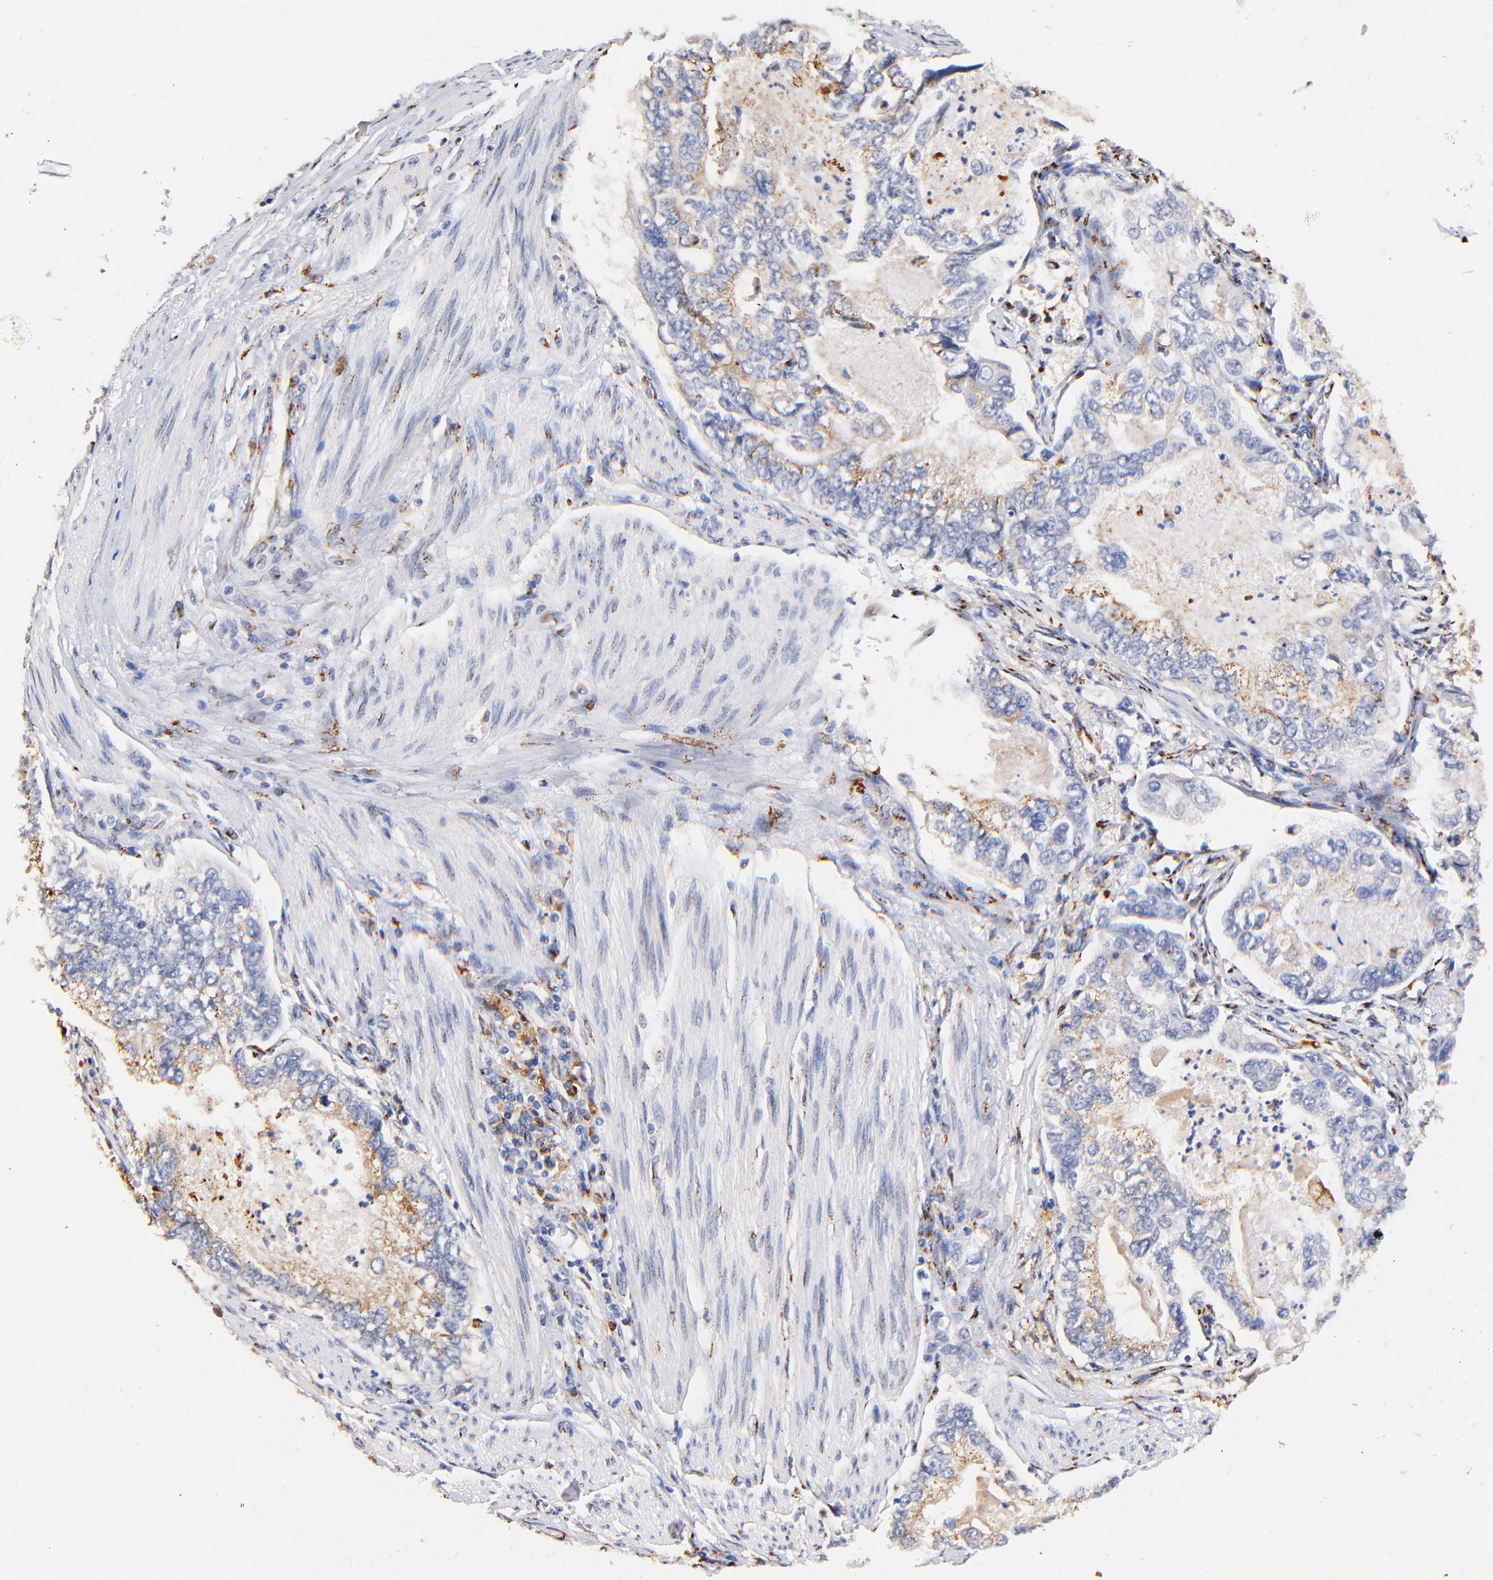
{"staining": {"intensity": "moderate", "quantity": ">75%", "location": "cytoplasmic/membranous"}, "tissue": "stomach cancer", "cell_type": "Tumor cells", "image_type": "cancer", "snomed": [{"axis": "morphology", "description": "Adenocarcinoma, NOS"}, {"axis": "topography", "description": "Pancreas"}, {"axis": "topography", "description": "Stomach, upper"}], "caption": "Moderate cytoplasmic/membranous staining is seen in approximately >75% of tumor cells in stomach cancer (adenocarcinoma).", "gene": "FMNL3", "patient": {"sex": "male", "age": 77}}